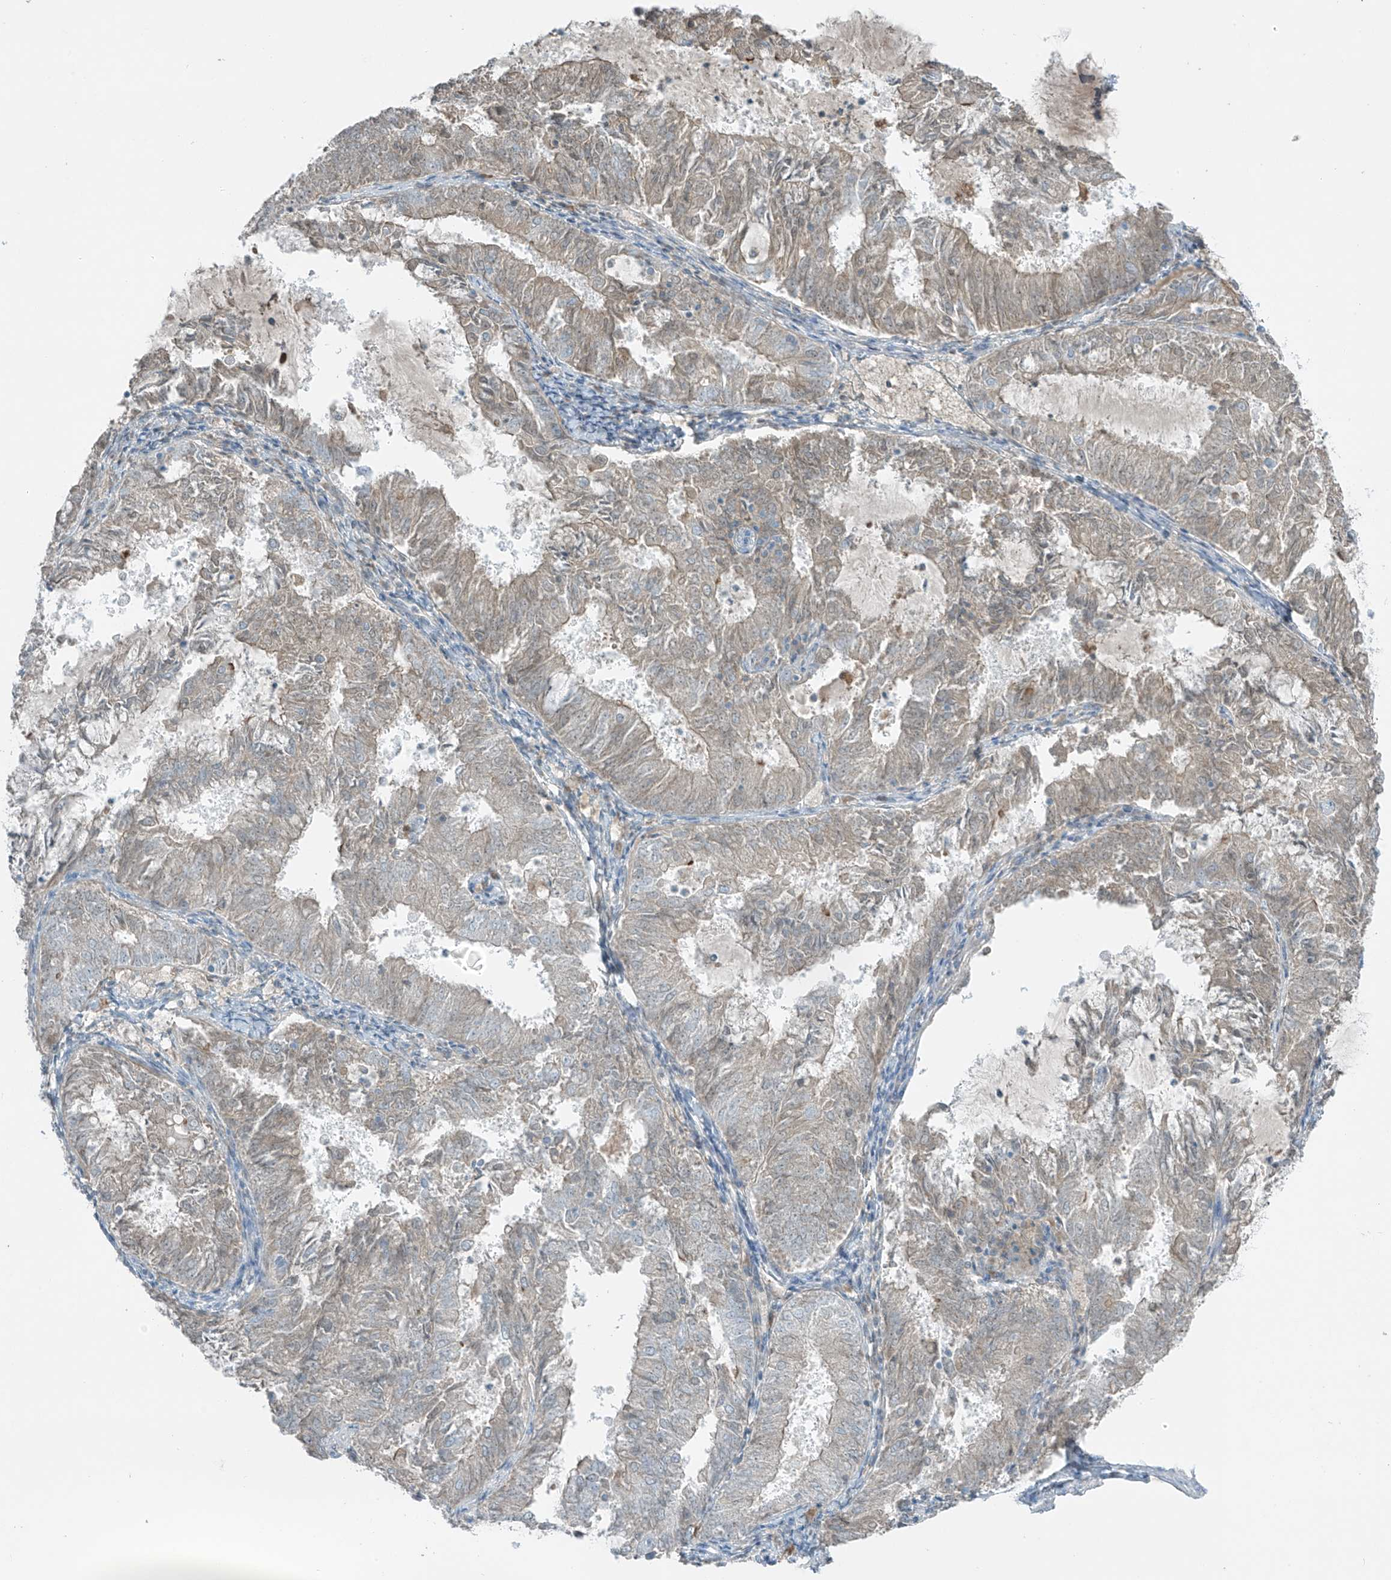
{"staining": {"intensity": "weak", "quantity": "<25%", "location": "cytoplasmic/membranous"}, "tissue": "endometrial cancer", "cell_type": "Tumor cells", "image_type": "cancer", "snomed": [{"axis": "morphology", "description": "Adenocarcinoma, NOS"}, {"axis": "topography", "description": "Endometrium"}], "caption": "The image displays no staining of tumor cells in endometrial adenocarcinoma.", "gene": "FAM131C", "patient": {"sex": "female", "age": 57}}